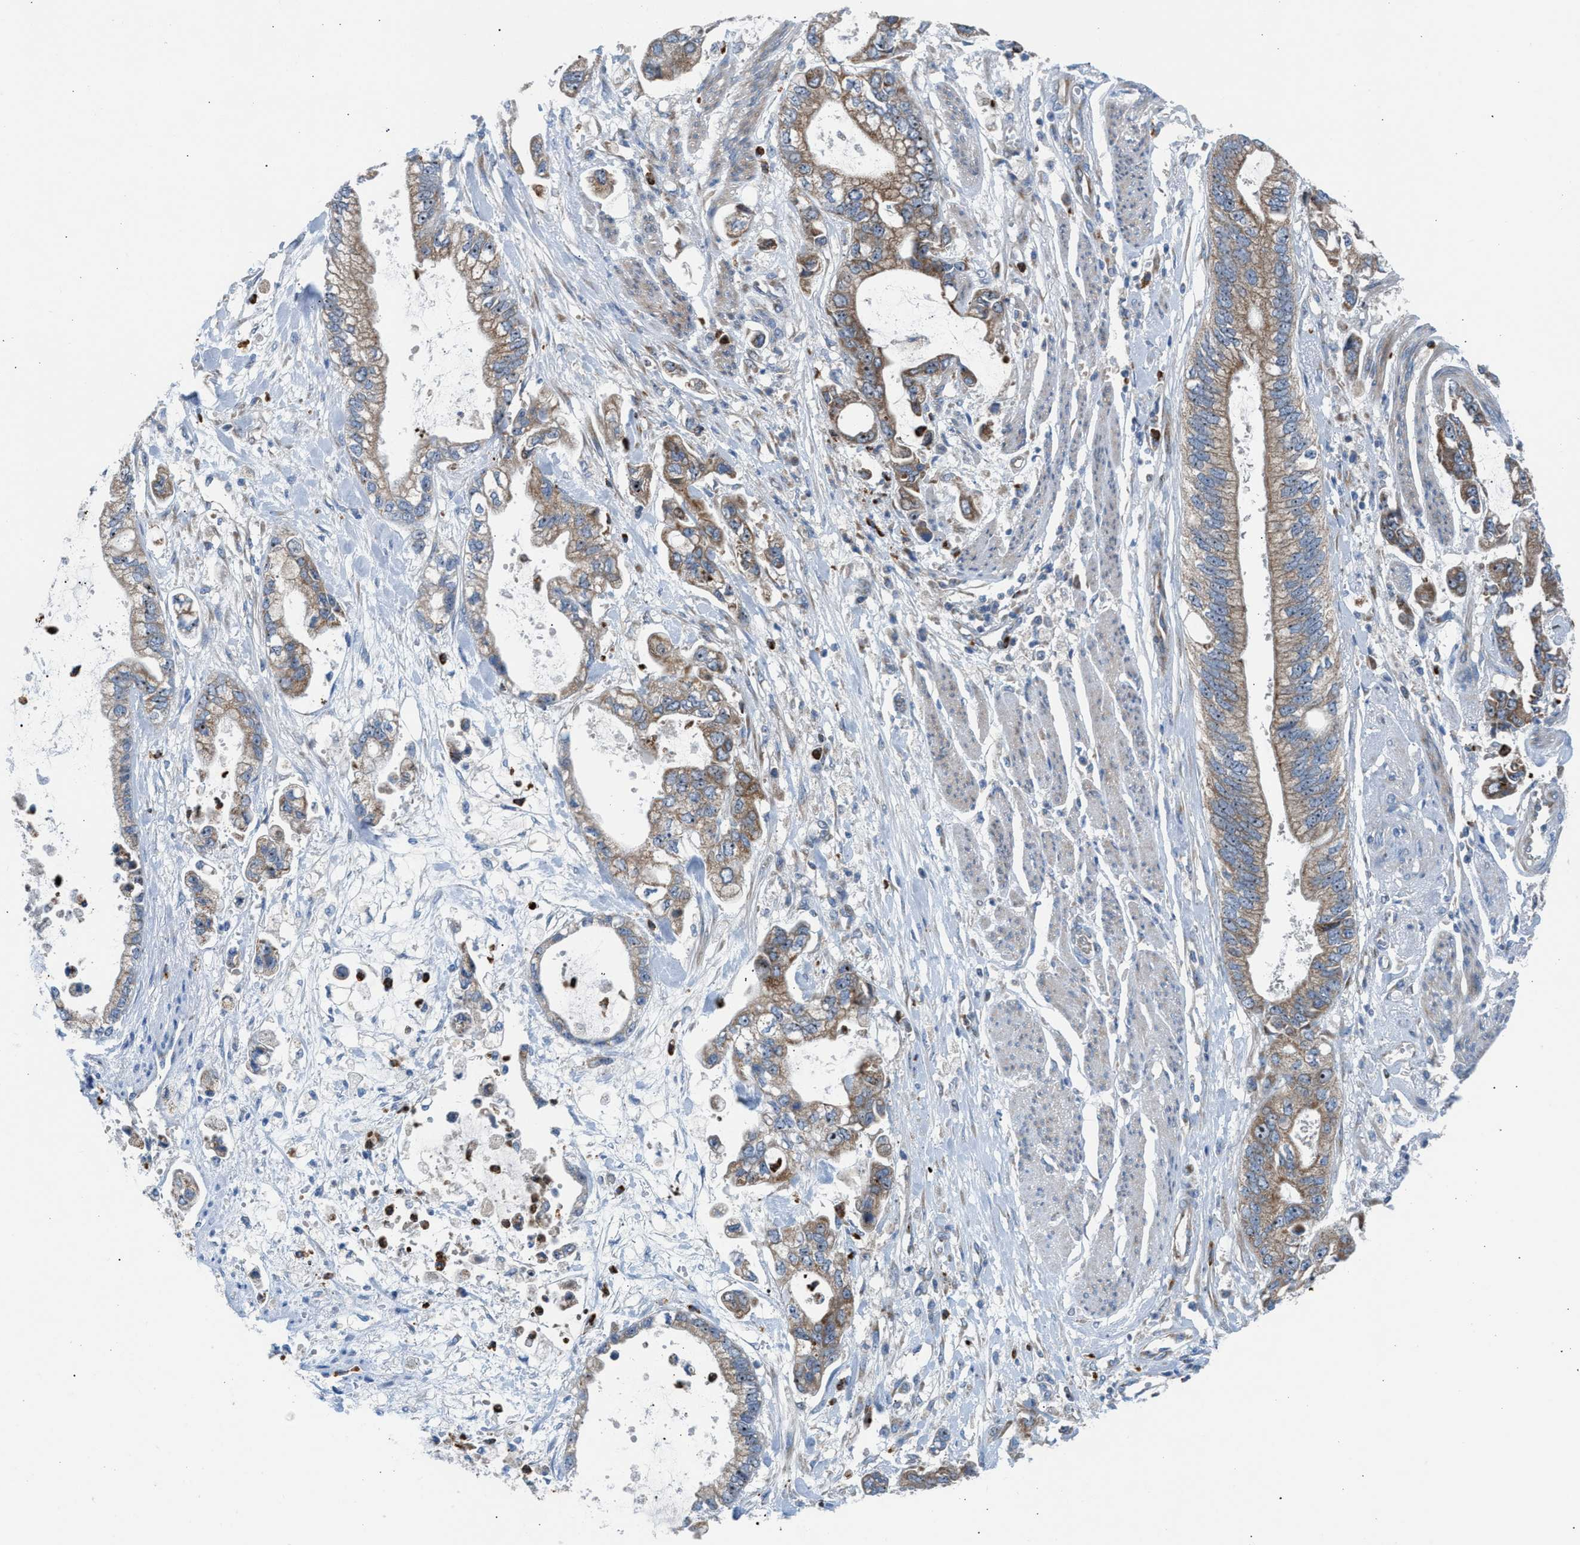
{"staining": {"intensity": "moderate", "quantity": ">75%", "location": "cytoplasmic/membranous"}, "tissue": "stomach cancer", "cell_type": "Tumor cells", "image_type": "cancer", "snomed": [{"axis": "morphology", "description": "Normal tissue, NOS"}, {"axis": "morphology", "description": "Adenocarcinoma, NOS"}, {"axis": "topography", "description": "Stomach"}], "caption": "A photomicrograph of human stomach cancer (adenocarcinoma) stained for a protein shows moderate cytoplasmic/membranous brown staining in tumor cells. (DAB IHC, brown staining for protein, blue staining for nuclei).", "gene": "TPH1", "patient": {"sex": "male", "age": 62}}